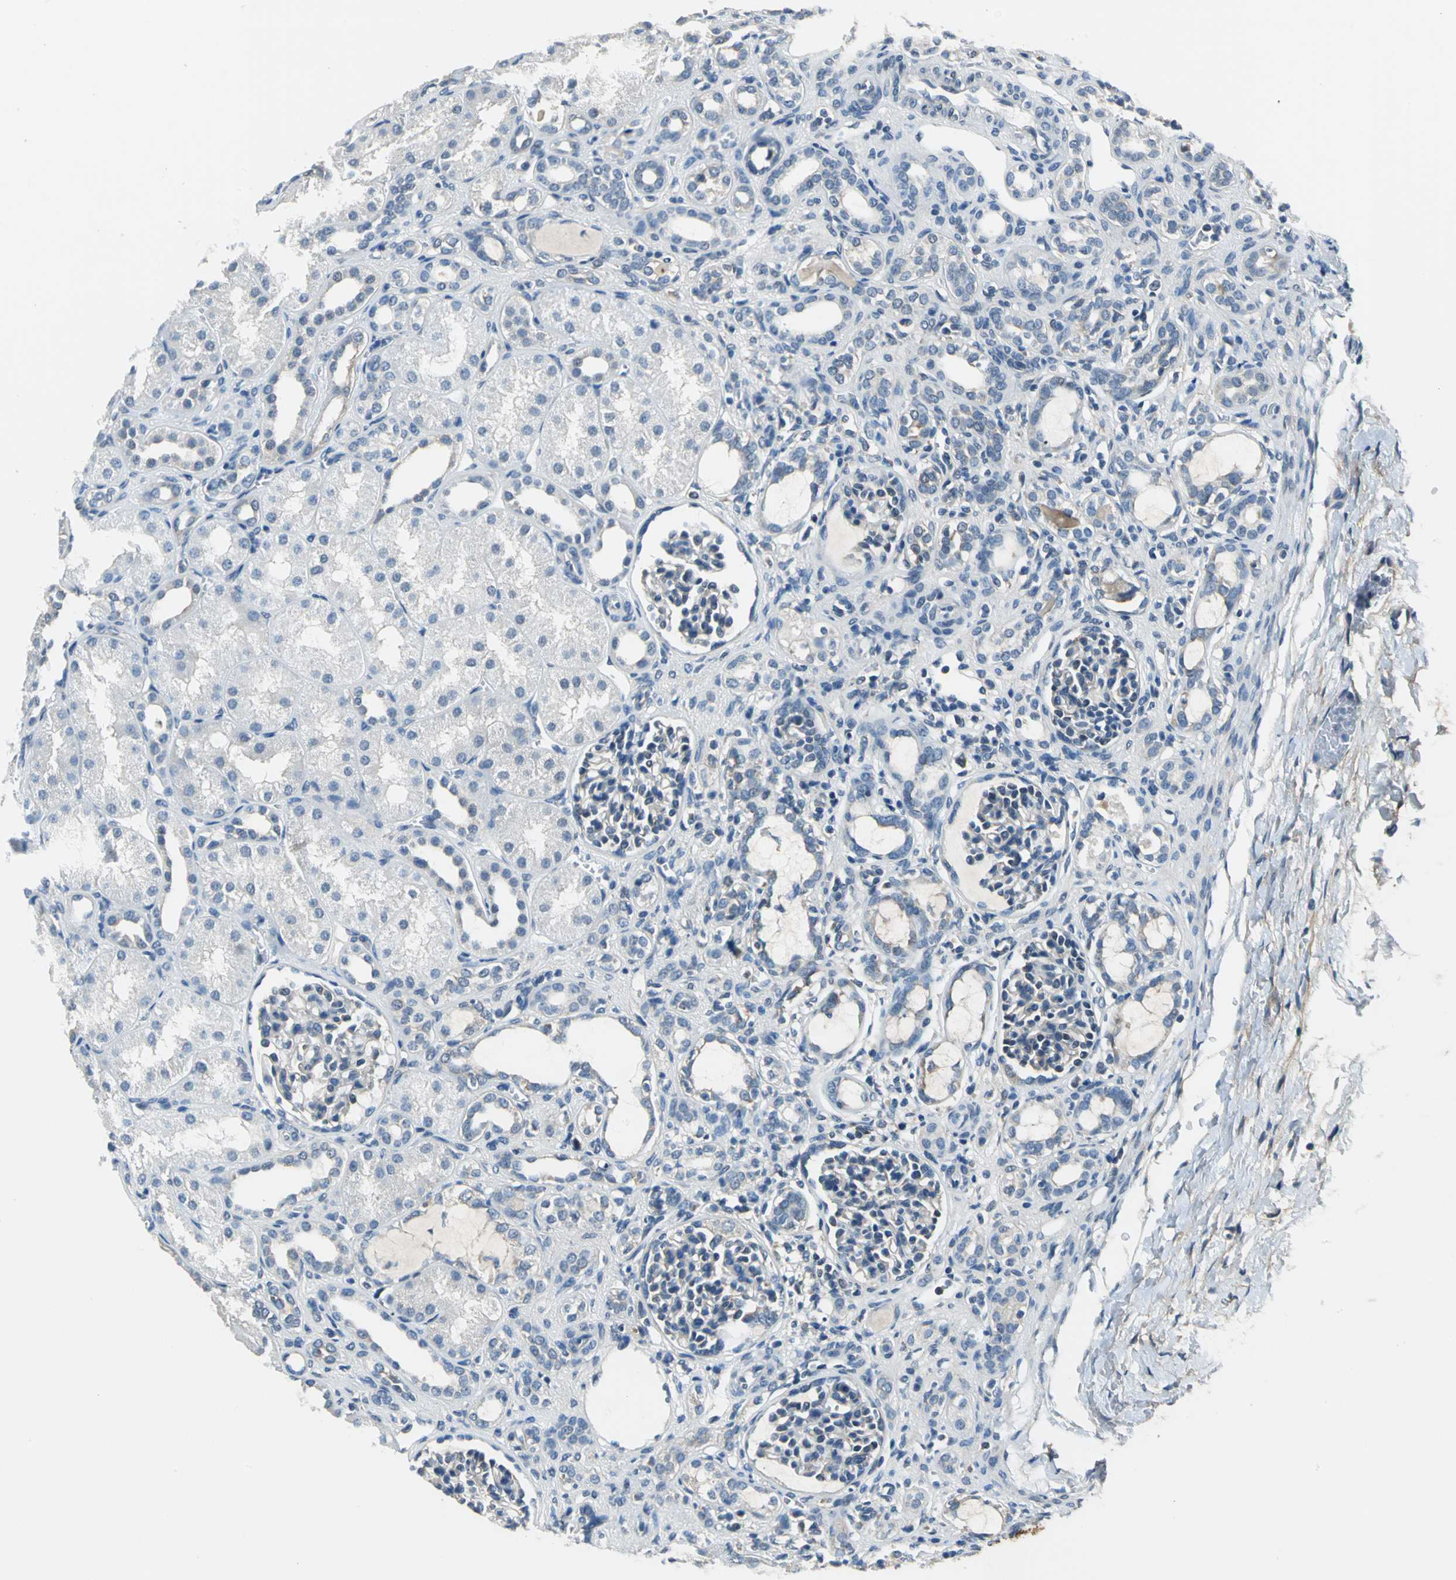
{"staining": {"intensity": "negative", "quantity": "none", "location": "none"}, "tissue": "kidney", "cell_type": "Cells in glomeruli", "image_type": "normal", "snomed": [{"axis": "morphology", "description": "Normal tissue, NOS"}, {"axis": "topography", "description": "Kidney"}], "caption": "An immunohistochemistry image of normal kidney is shown. There is no staining in cells in glomeruli of kidney. (DAB IHC, high magnification).", "gene": "ZNF415", "patient": {"sex": "male", "age": 7}}